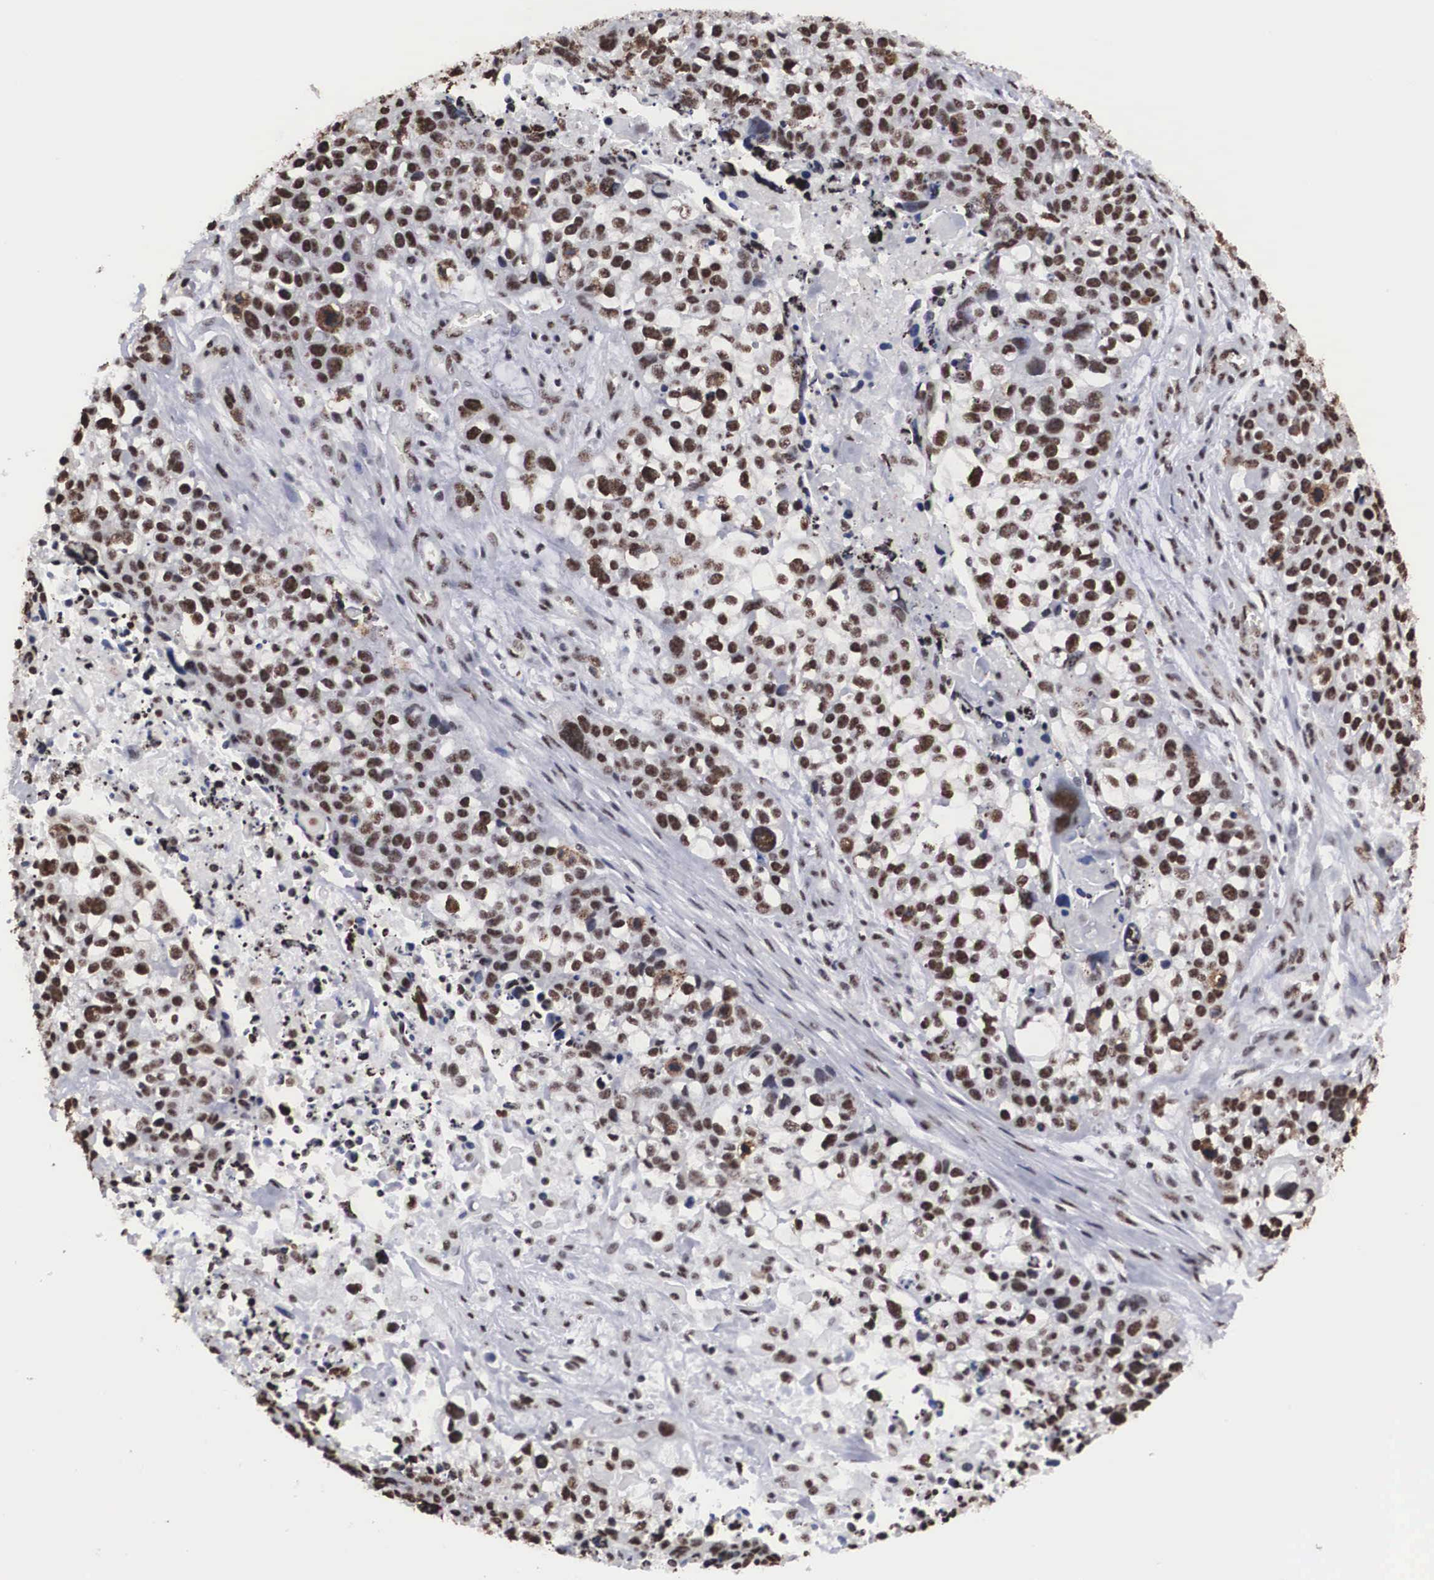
{"staining": {"intensity": "moderate", "quantity": ">75%", "location": "nuclear"}, "tissue": "lung cancer", "cell_type": "Tumor cells", "image_type": "cancer", "snomed": [{"axis": "morphology", "description": "Squamous cell carcinoma, NOS"}, {"axis": "topography", "description": "Lymph node"}, {"axis": "topography", "description": "Lung"}], "caption": "Immunohistochemistry (IHC) (DAB (3,3'-diaminobenzidine)) staining of human lung cancer exhibits moderate nuclear protein positivity in approximately >75% of tumor cells.", "gene": "ACIN1", "patient": {"sex": "male", "age": 74}}